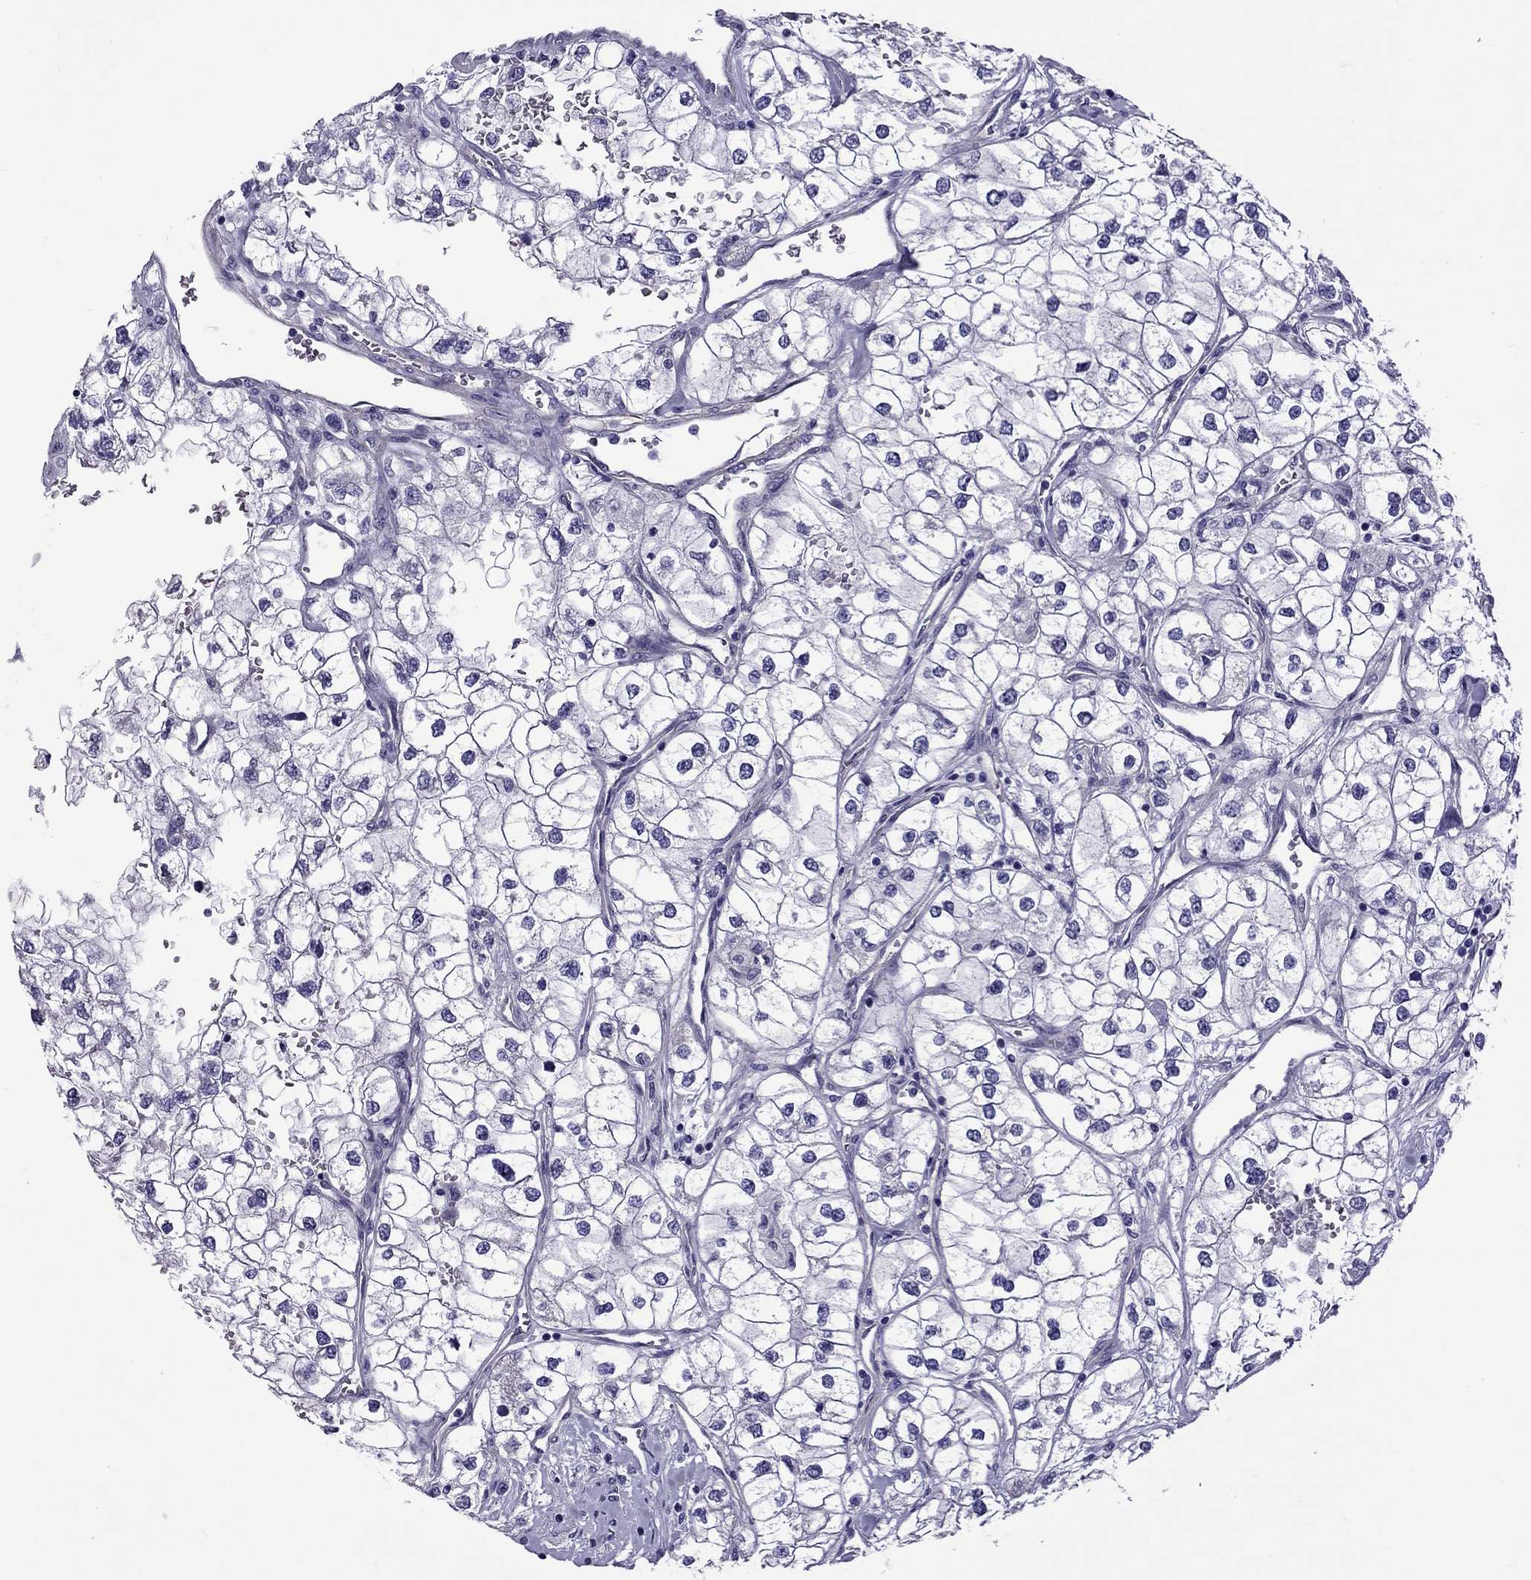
{"staining": {"intensity": "negative", "quantity": "none", "location": "none"}, "tissue": "renal cancer", "cell_type": "Tumor cells", "image_type": "cancer", "snomed": [{"axis": "morphology", "description": "Adenocarcinoma, NOS"}, {"axis": "topography", "description": "Kidney"}], "caption": "This is an IHC photomicrograph of human renal adenocarcinoma. There is no positivity in tumor cells.", "gene": "CHRNA5", "patient": {"sex": "male", "age": 59}}